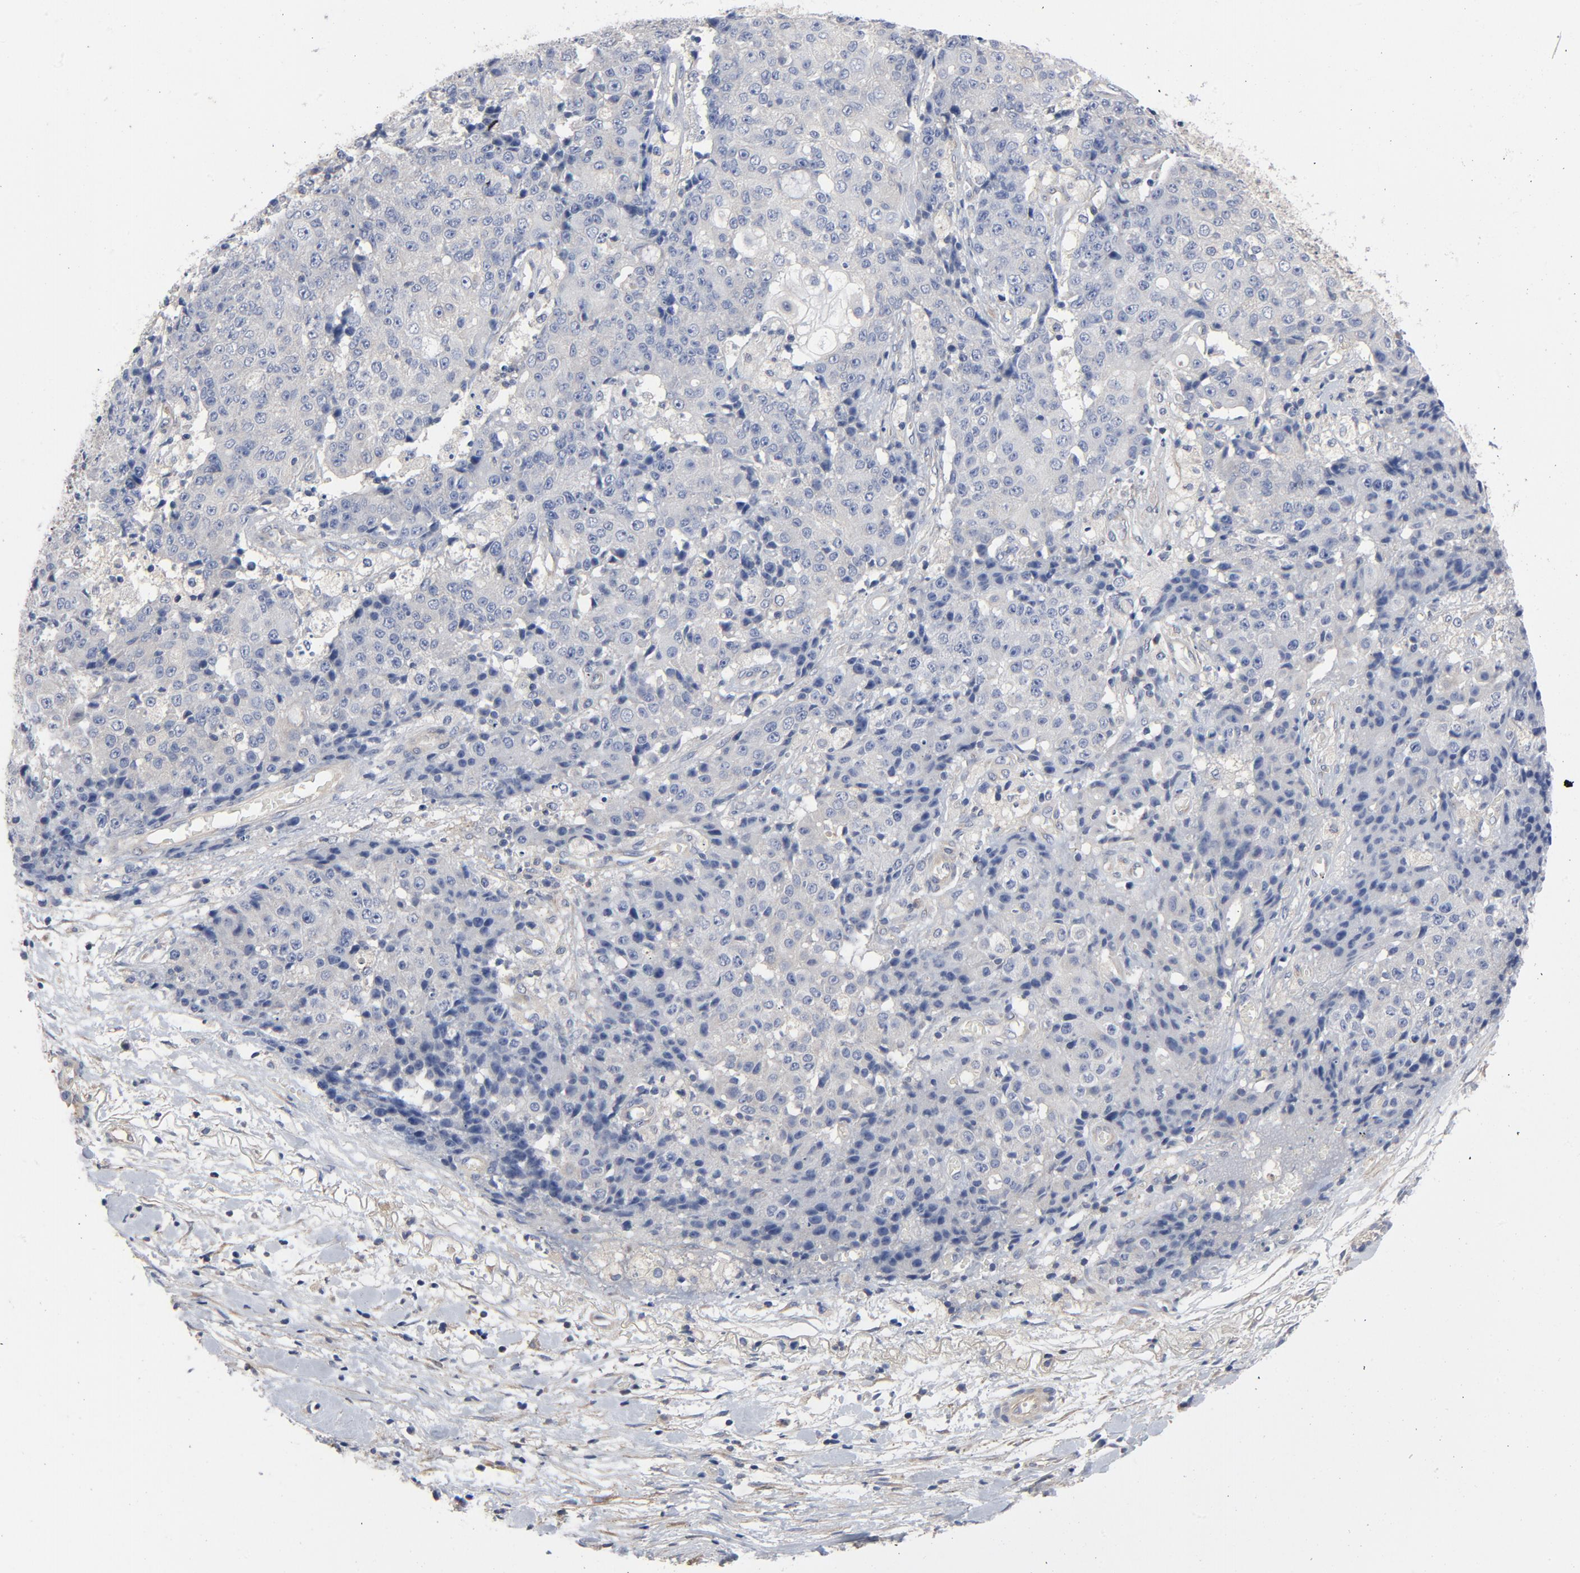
{"staining": {"intensity": "negative", "quantity": "none", "location": "none"}, "tissue": "ovarian cancer", "cell_type": "Tumor cells", "image_type": "cancer", "snomed": [{"axis": "morphology", "description": "Carcinoma, endometroid"}, {"axis": "topography", "description": "Ovary"}], "caption": "Protein analysis of ovarian cancer shows no significant positivity in tumor cells.", "gene": "DYNLT3", "patient": {"sex": "female", "age": 42}}